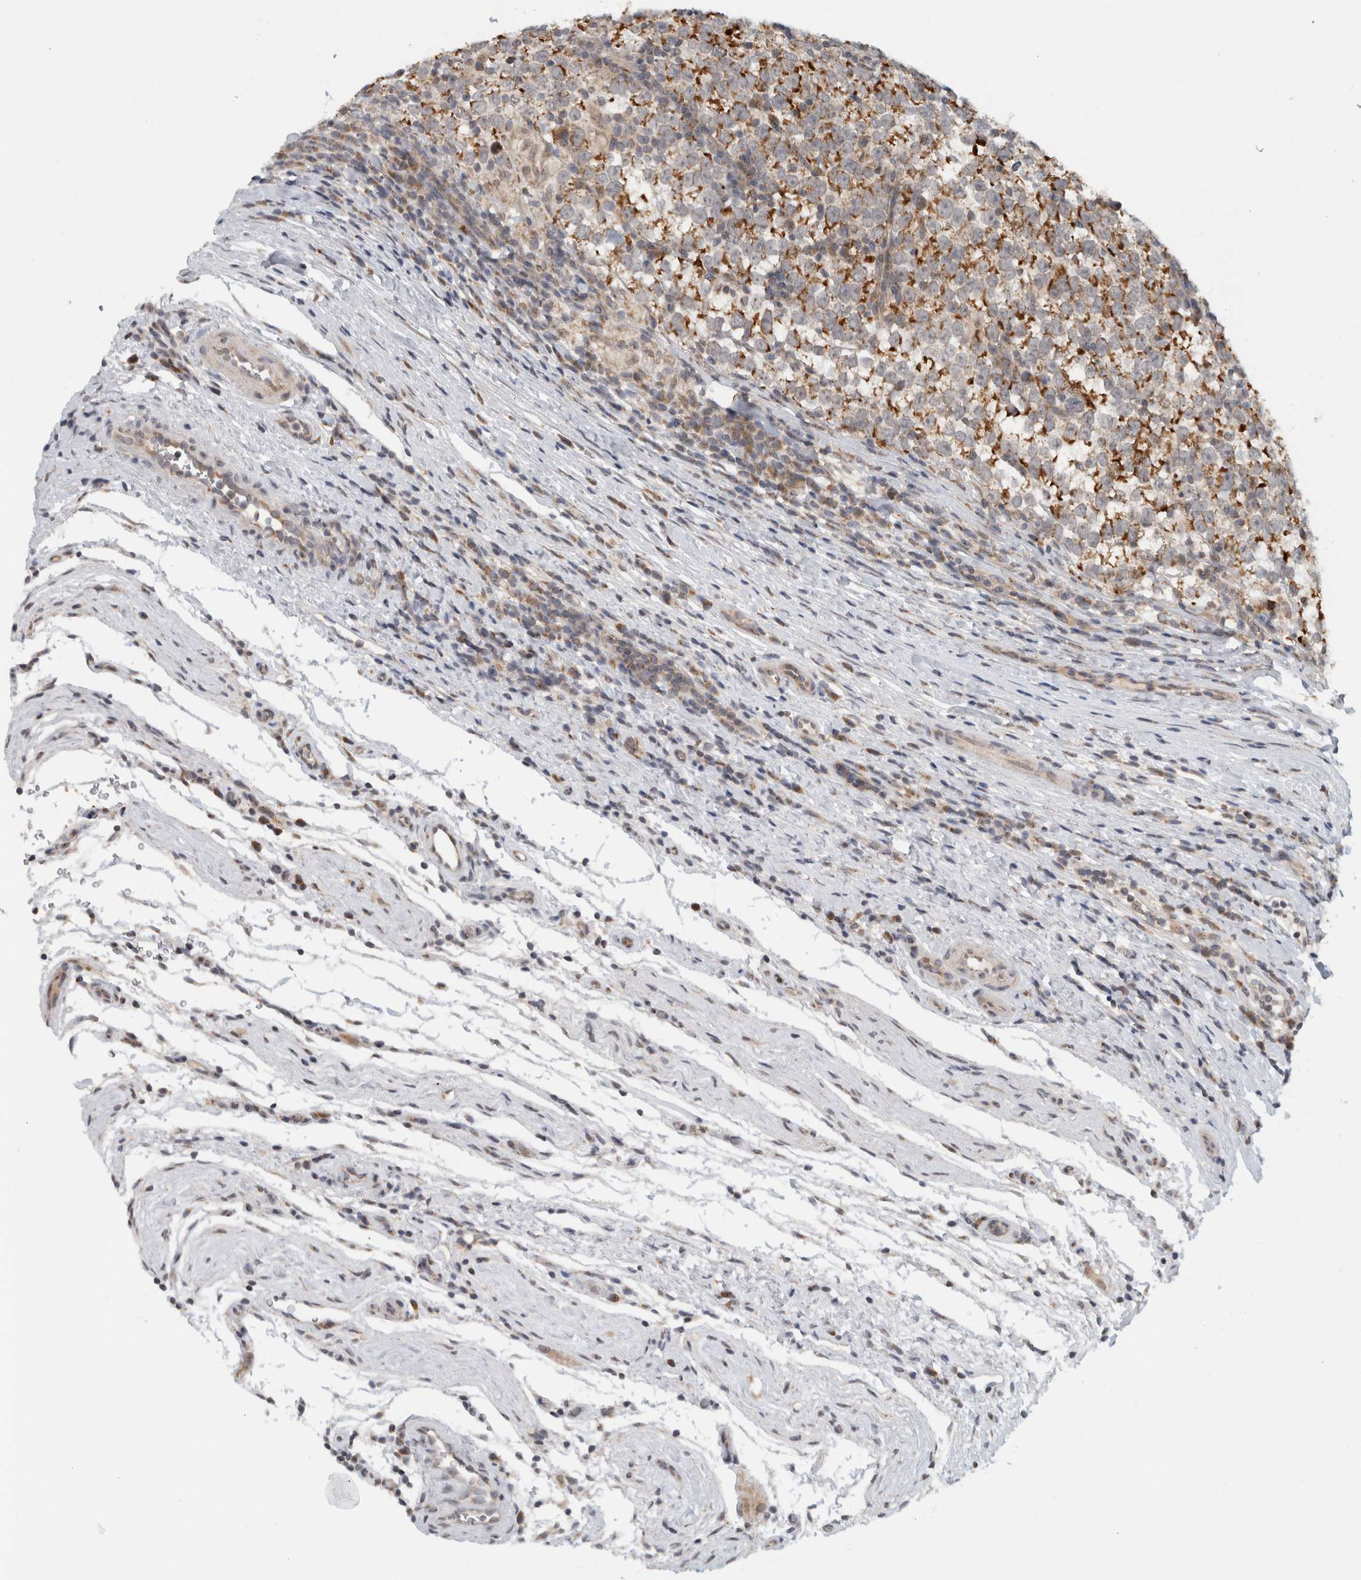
{"staining": {"intensity": "moderate", "quantity": ">75%", "location": "cytoplasmic/membranous"}, "tissue": "testis cancer", "cell_type": "Tumor cells", "image_type": "cancer", "snomed": [{"axis": "morphology", "description": "Normal tissue, NOS"}, {"axis": "morphology", "description": "Seminoma, NOS"}, {"axis": "topography", "description": "Testis"}], "caption": "Protein staining exhibits moderate cytoplasmic/membranous staining in approximately >75% of tumor cells in testis cancer (seminoma).", "gene": "CMC2", "patient": {"sex": "male", "age": 43}}